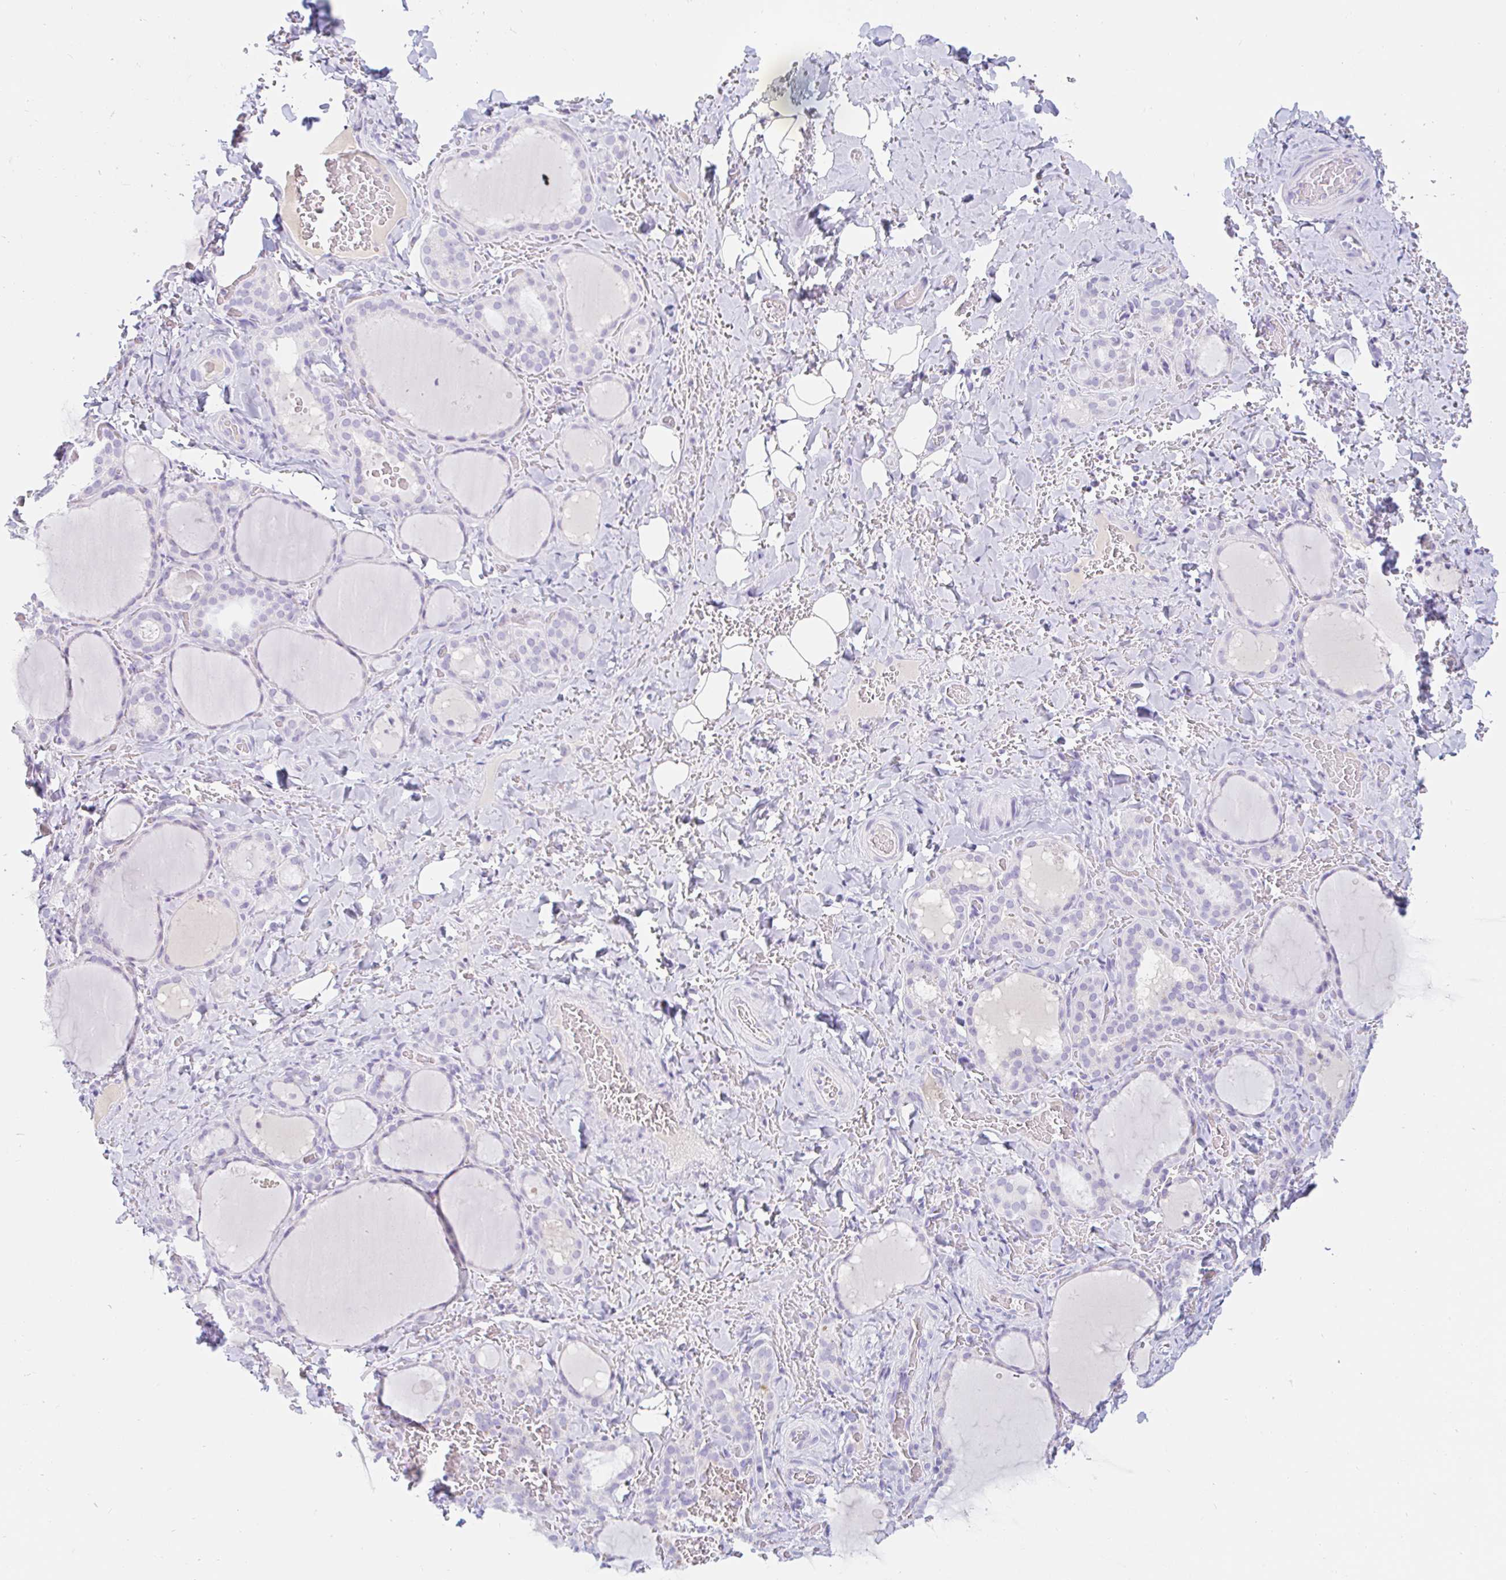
{"staining": {"intensity": "negative", "quantity": "none", "location": "none"}, "tissue": "thyroid gland", "cell_type": "Glandular cells", "image_type": "normal", "snomed": [{"axis": "morphology", "description": "Normal tissue, NOS"}, {"axis": "topography", "description": "Thyroid gland"}], "caption": "An IHC micrograph of unremarkable thyroid gland is shown. There is no staining in glandular cells of thyroid gland.", "gene": "TEX44", "patient": {"sex": "female", "age": 22}}